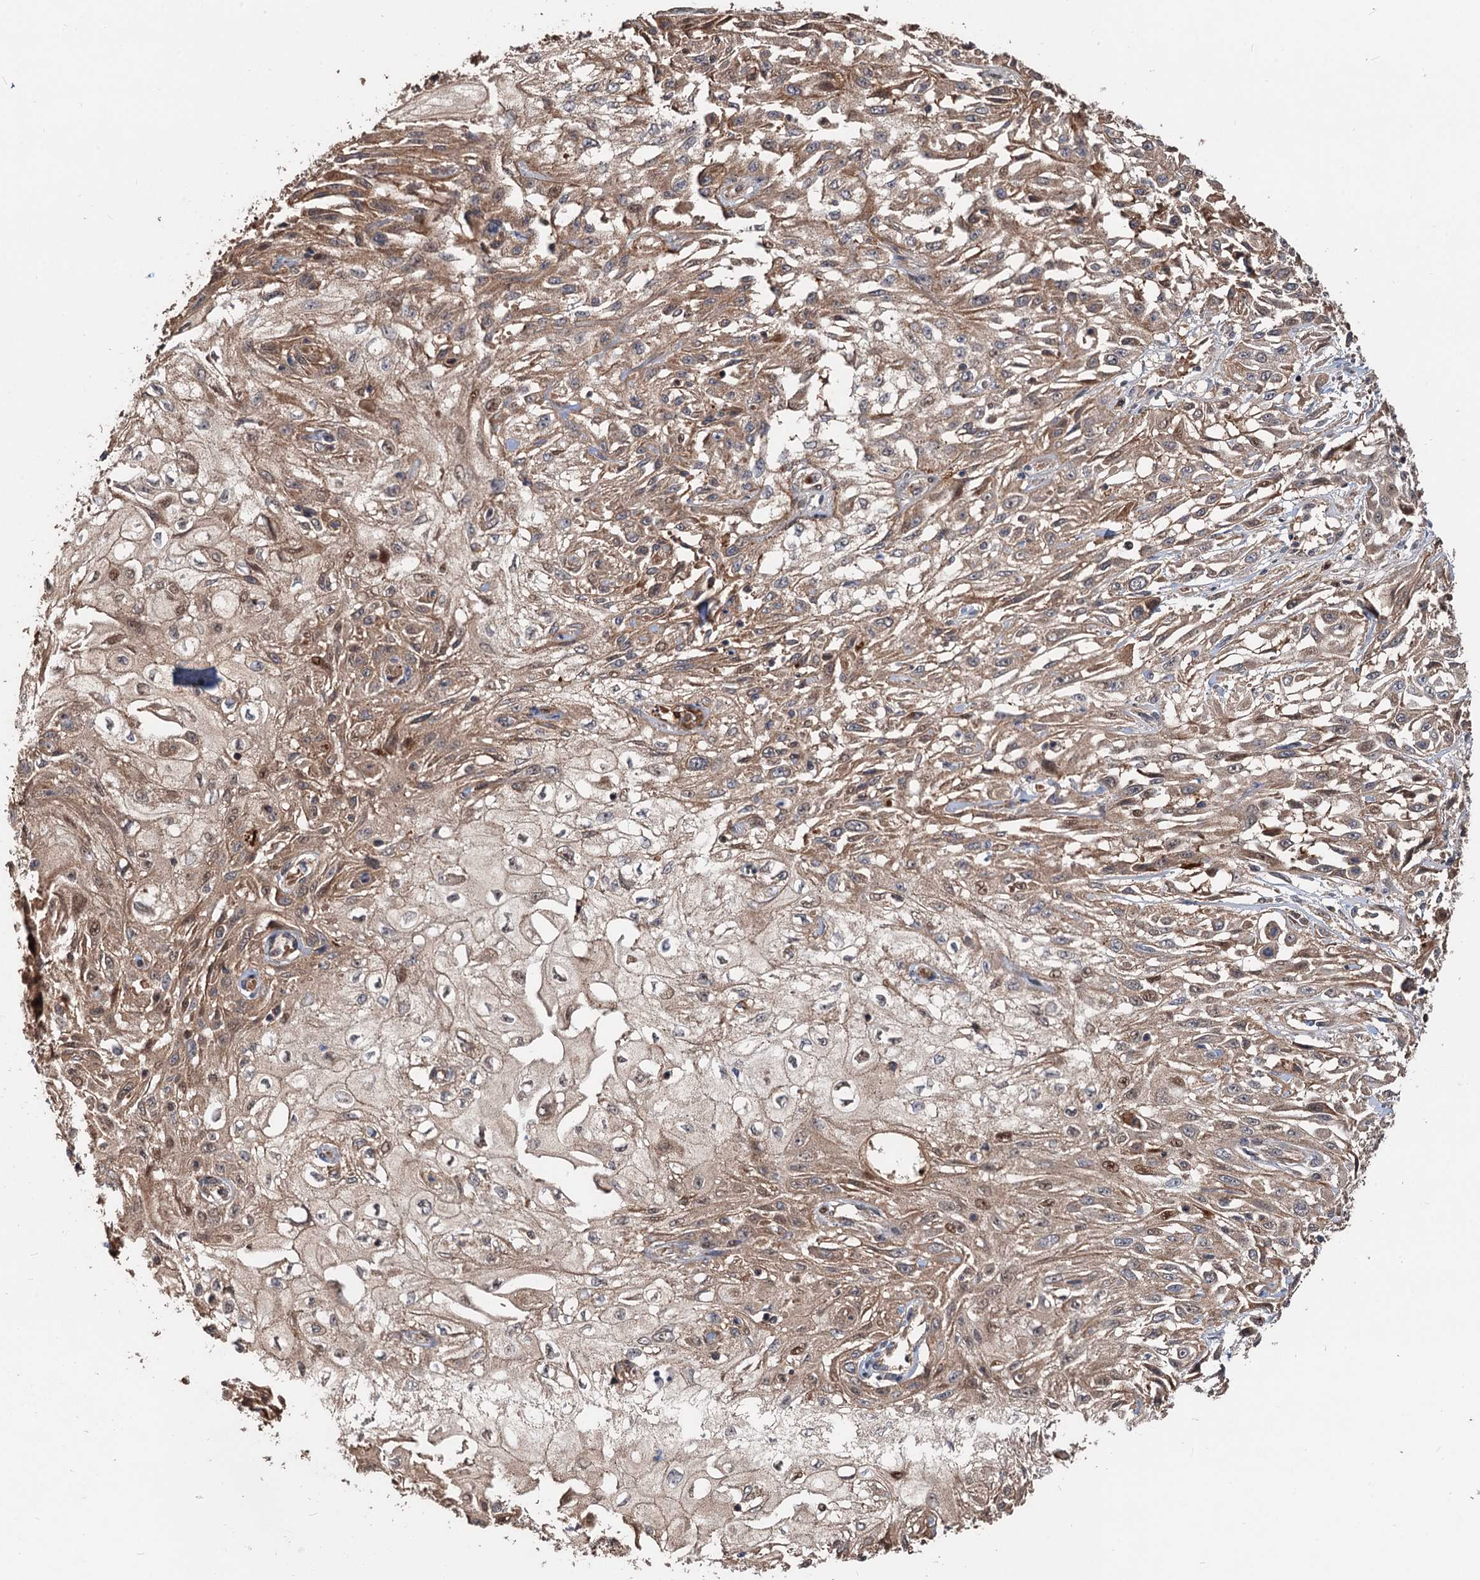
{"staining": {"intensity": "weak", "quantity": ">75%", "location": "cytoplasmic/membranous,nuclear"}, "tissue": "skin cancer", "cell_type": "Tumor cells", "image_type": "cancer", "snomed": [{"axis": "morphology", "description": "Squamous cell carcinoma, NOS"}, {"axis": "morphology", "description": "Squamous cell carcinoma, metastatic, NOS"}, {"axis": "topography", "description": "Skin"}, {"axis": "topography", "description": "Lymph node"}], "caption": "About >75% of tumor cells in skin cancer exhibit weak cytoplasmic/membranous and nuclear protein staining as visualized by brown immunohistochemical staining.", "gene": "DEXI", "patient": {"sex": "male", "age": 75}}